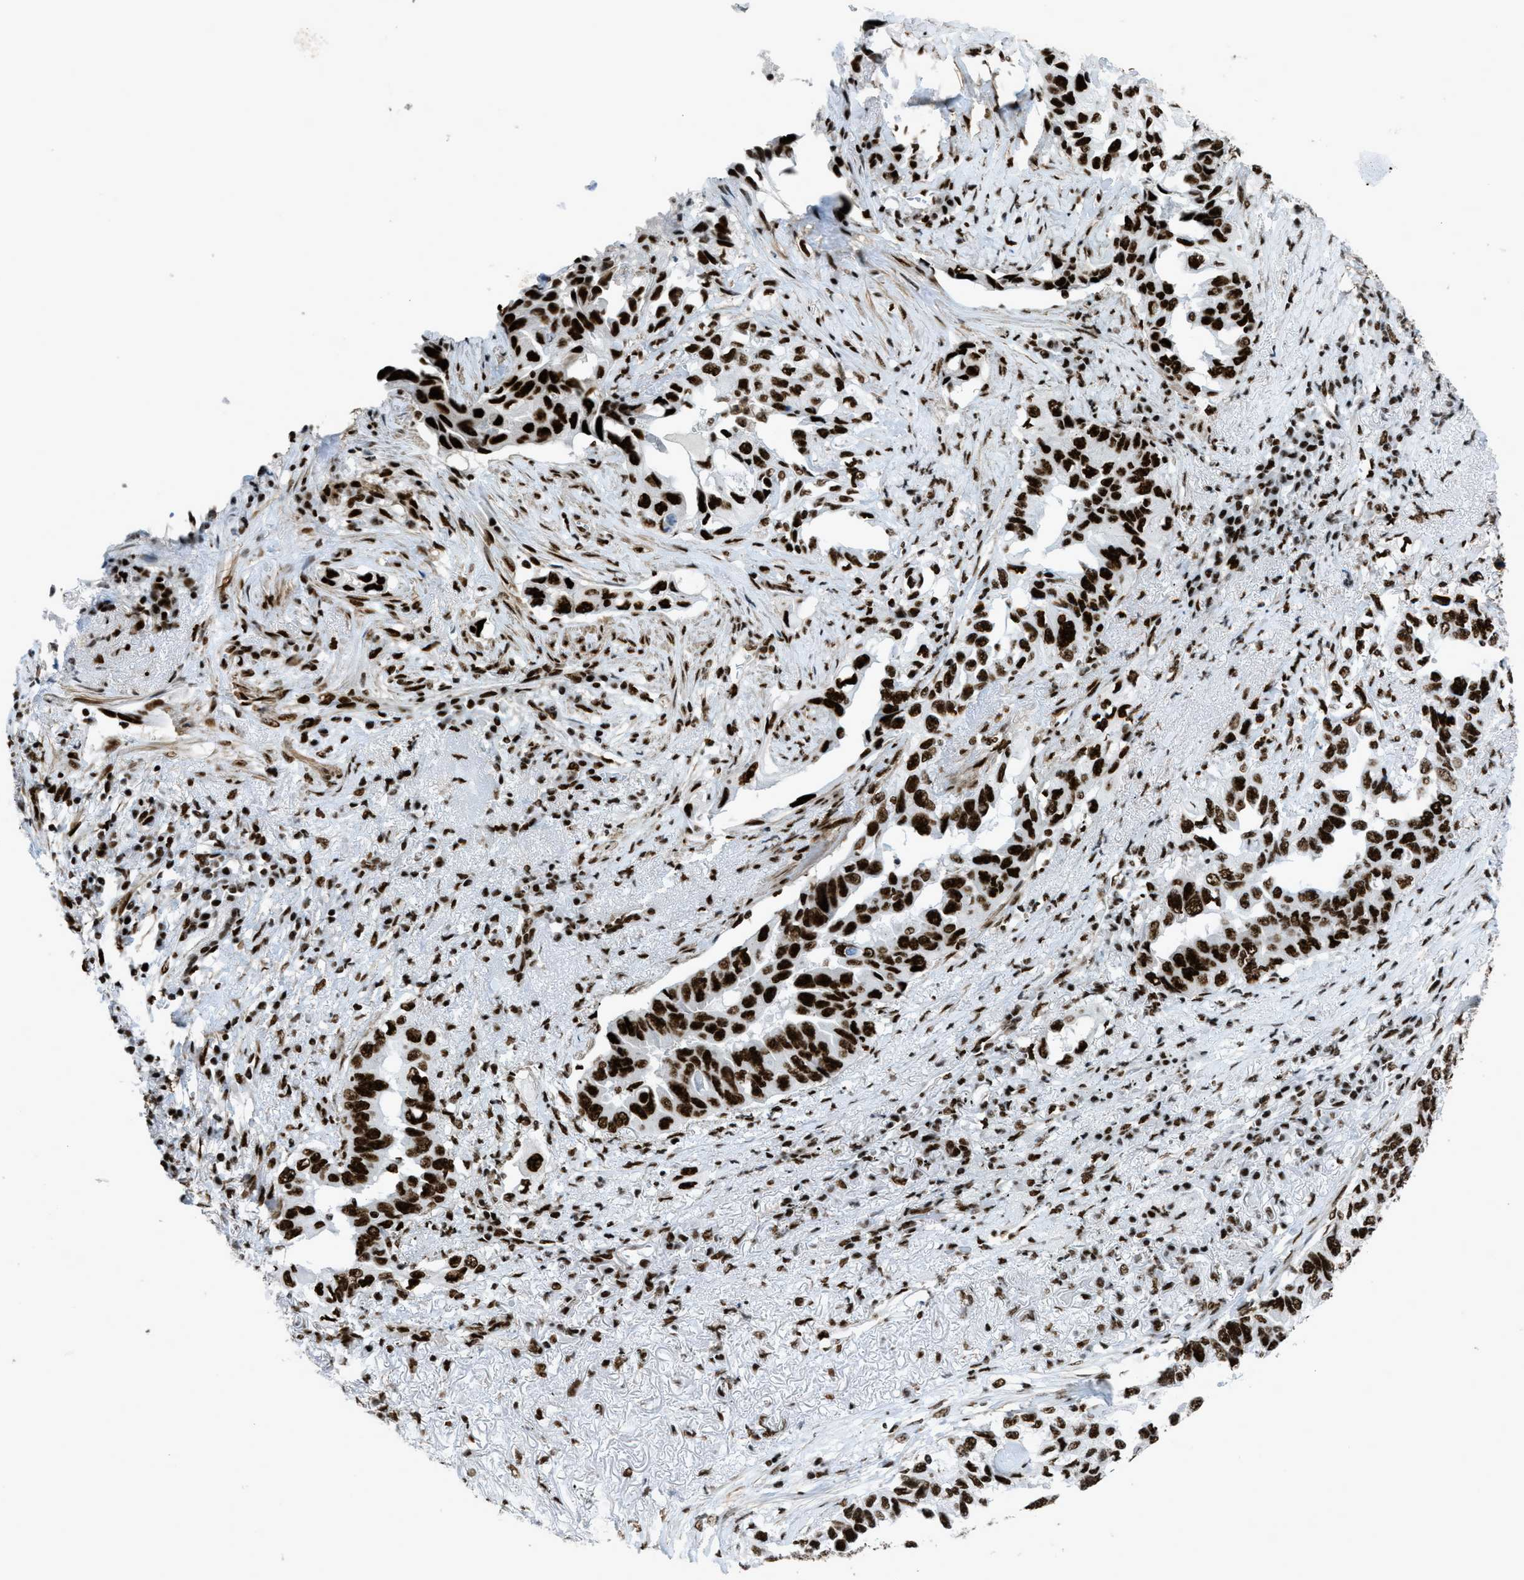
{"staining": {"intensity": "strong", "quantity": ">75%", "location": "nuclear"}, "tissue": "lung cancer", "cell_type": "Tumor cells", "image_type": "cancer", "snomed": [{"axis": "morphology", "description": "Adenocarcinoma, NOS"}, {"axis": "topography", "description": "Lung"}], "caption": "A brown stain shows strong nuclear expression of a protein in human lung cancer tumor cells.", "gene": "ZNF207", "patient": {"sex": "female", "age": 51}}